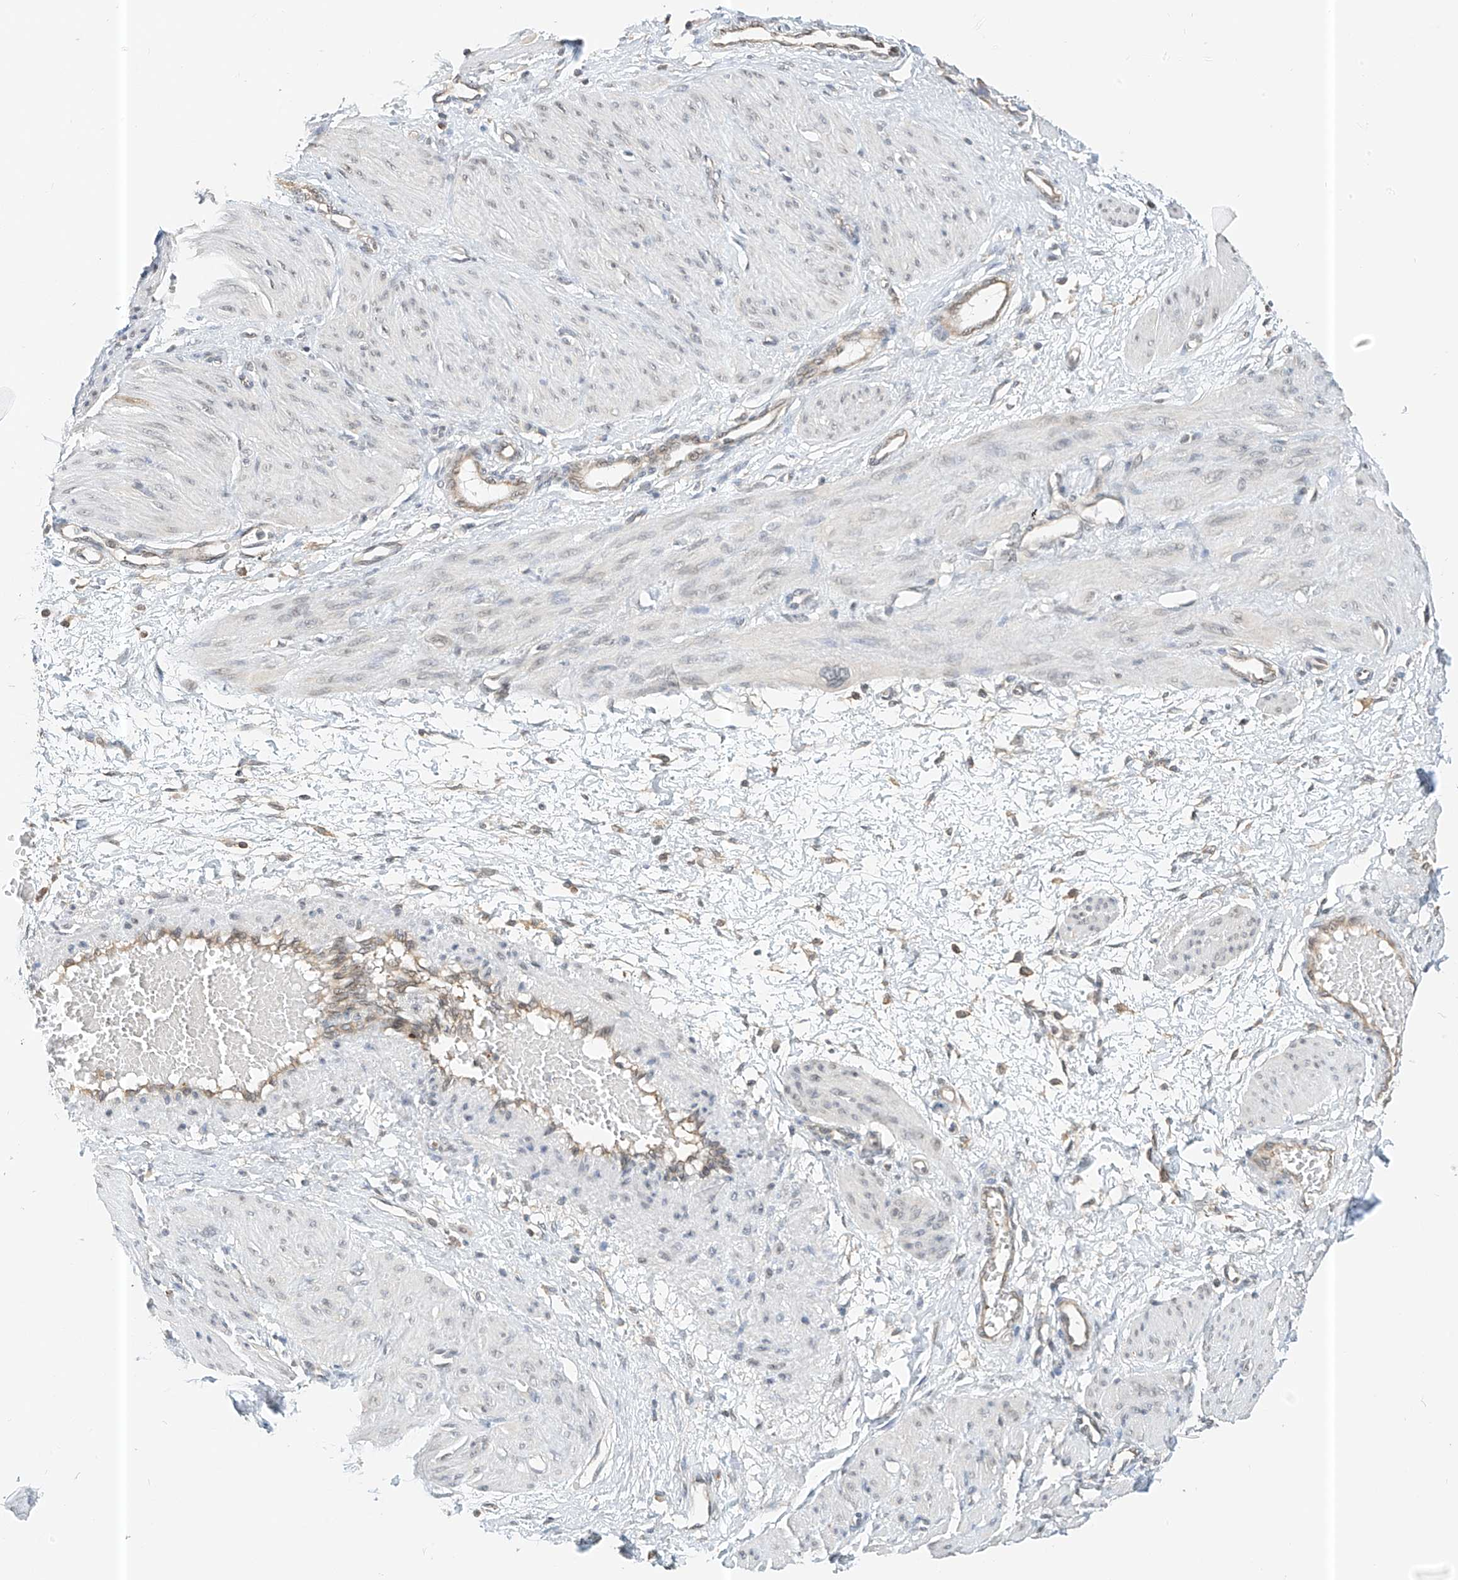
{"staining": {"intensity": "negative", "quantity": "none", "location": "none"}, "tissue": "smooth muscle", "cell_type": "Smooth muscle cells", "image_type": "normal", "snomed": [{"axis": "morphology", "description": "Normal tissue, NOS"}, {"axis": "topography", "description": "Endometrium"}], "caption": "IHC micrograph of unremarkable smooth muscle: human smooth muscle stained with DAB (3,3'-diaminobenzidine) reveals no significant protein expression in smooth muscle cells.", "gene": "PPA2", "patient": {"sex": "female", "age": 33}}